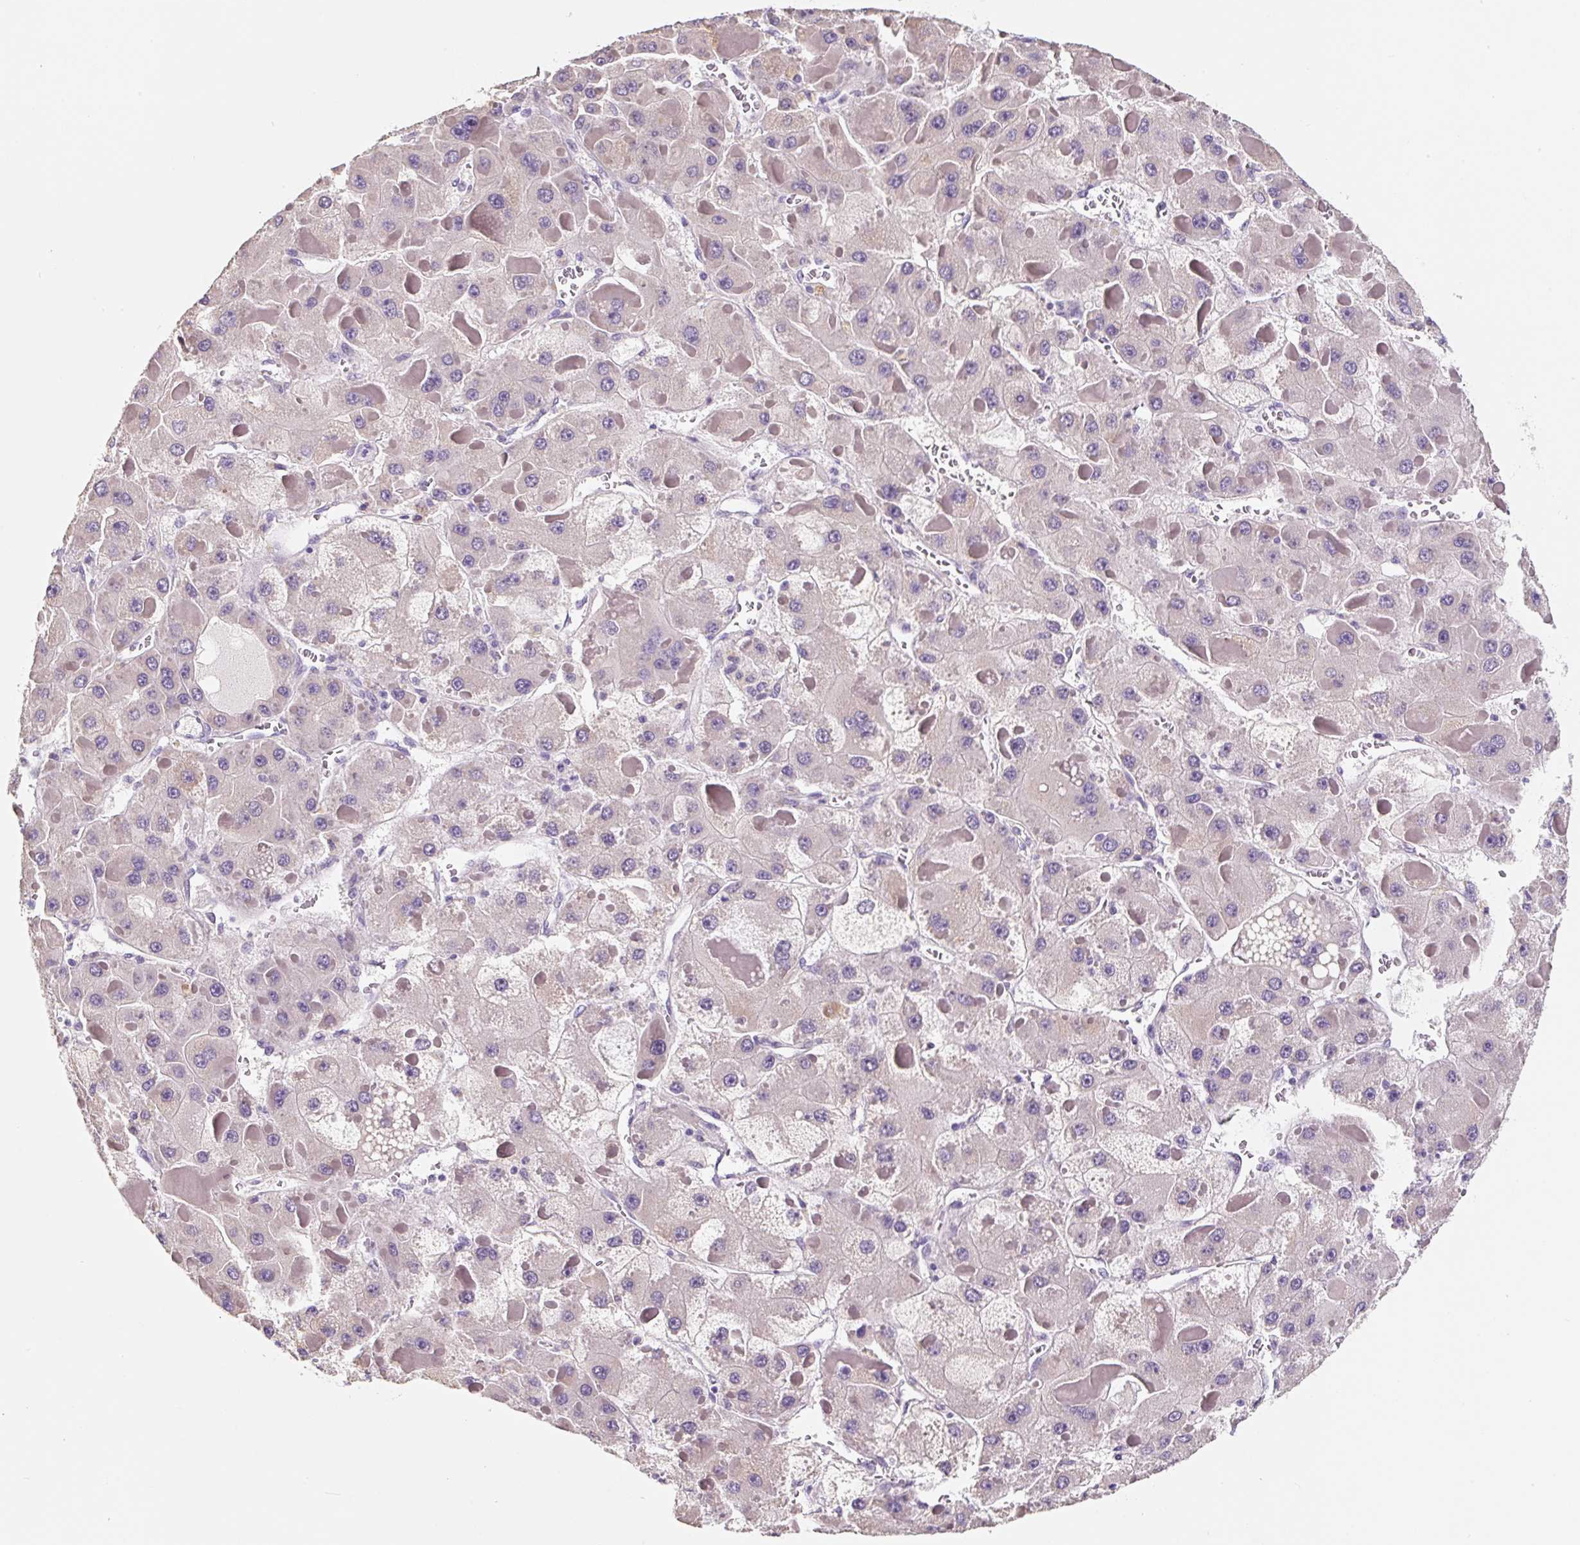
{"staining": {"intensity": "negative", "quantity": "none", "location": "none"}, "tissue": "liver cancer", "cell_type": "Tumor cells", "image_type": "cancer", "snomed": [{"axis": "morphology", "description": "Carcinoma, Hepatocellular, NOS"}, {"axis": "topography", "description": "Liver"}], "caption": "Micrograph shows no protein expression in tumor cells of liver cancer (hepatocellular carcinoma) tissue. (Brightfield microscopy of DAB immunohistochemistry (IHC) at high magnification).", "gene": "SYP", "patient": {"sex": "female", "age": 73}}